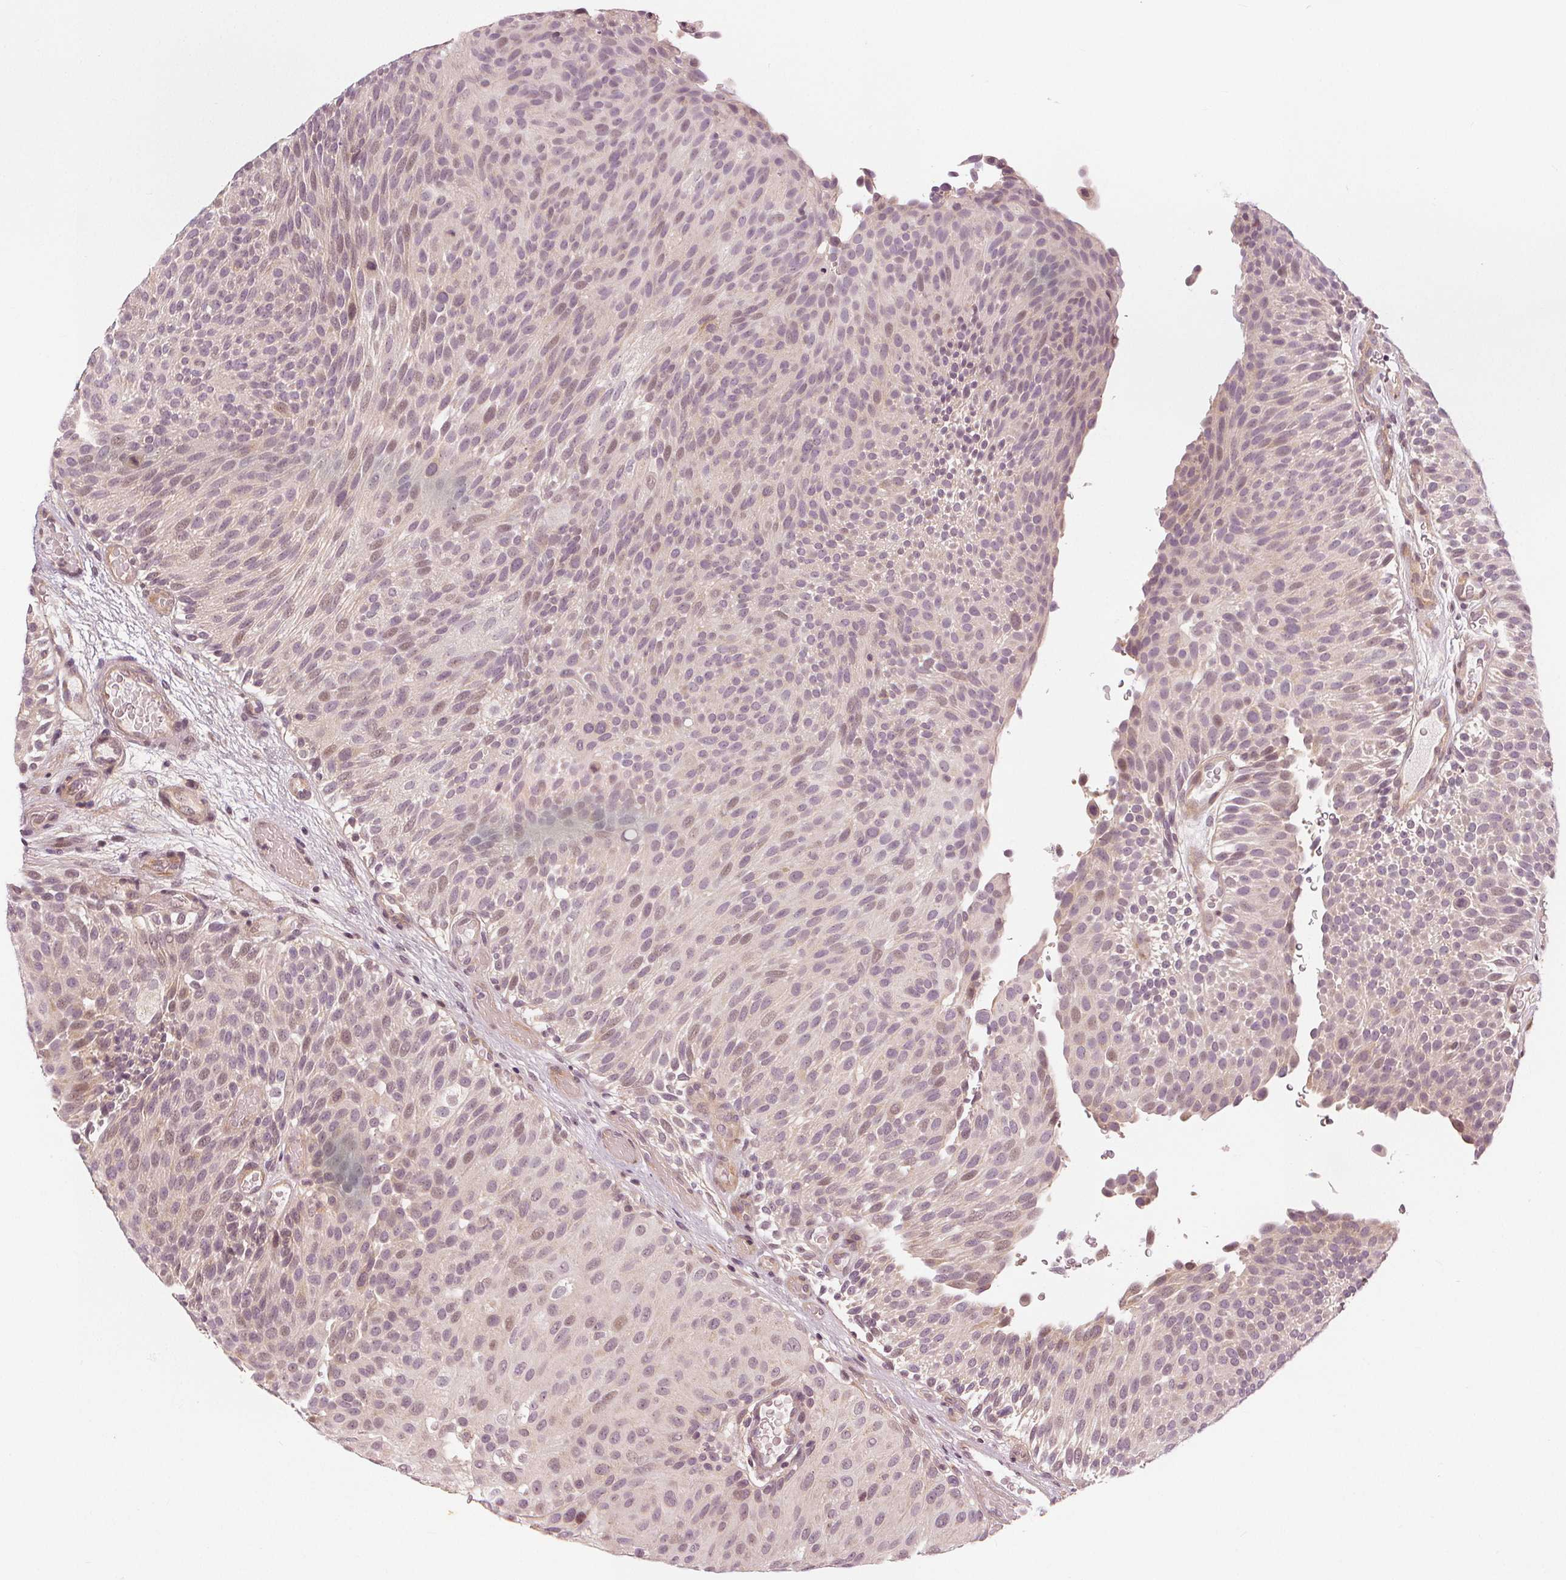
{"staining": {"intensity": "weak", "quantity": "25%-75%", "location": "nuclear"}, "tissue": "urothelial cancer", "cell_type": "Tumor cells", "image_type": "cancer", "snomed": [{"axis": "morphology", "description": "Urothelial carcinoma, Low grade"}, {"axis": "topography", "description": "Urinary bladder"}], "caption": "Protein staining of urothelial cancer tissue shows weak nuclear staining in approximately 25%-75% of tumor cells. (Stains: DAB in brown, nuclei in blue, Microscopy: brightfield microscopy at high magnification).", "gene": "SLC34A1", "patient": {"sex": "male", "age": 78}}